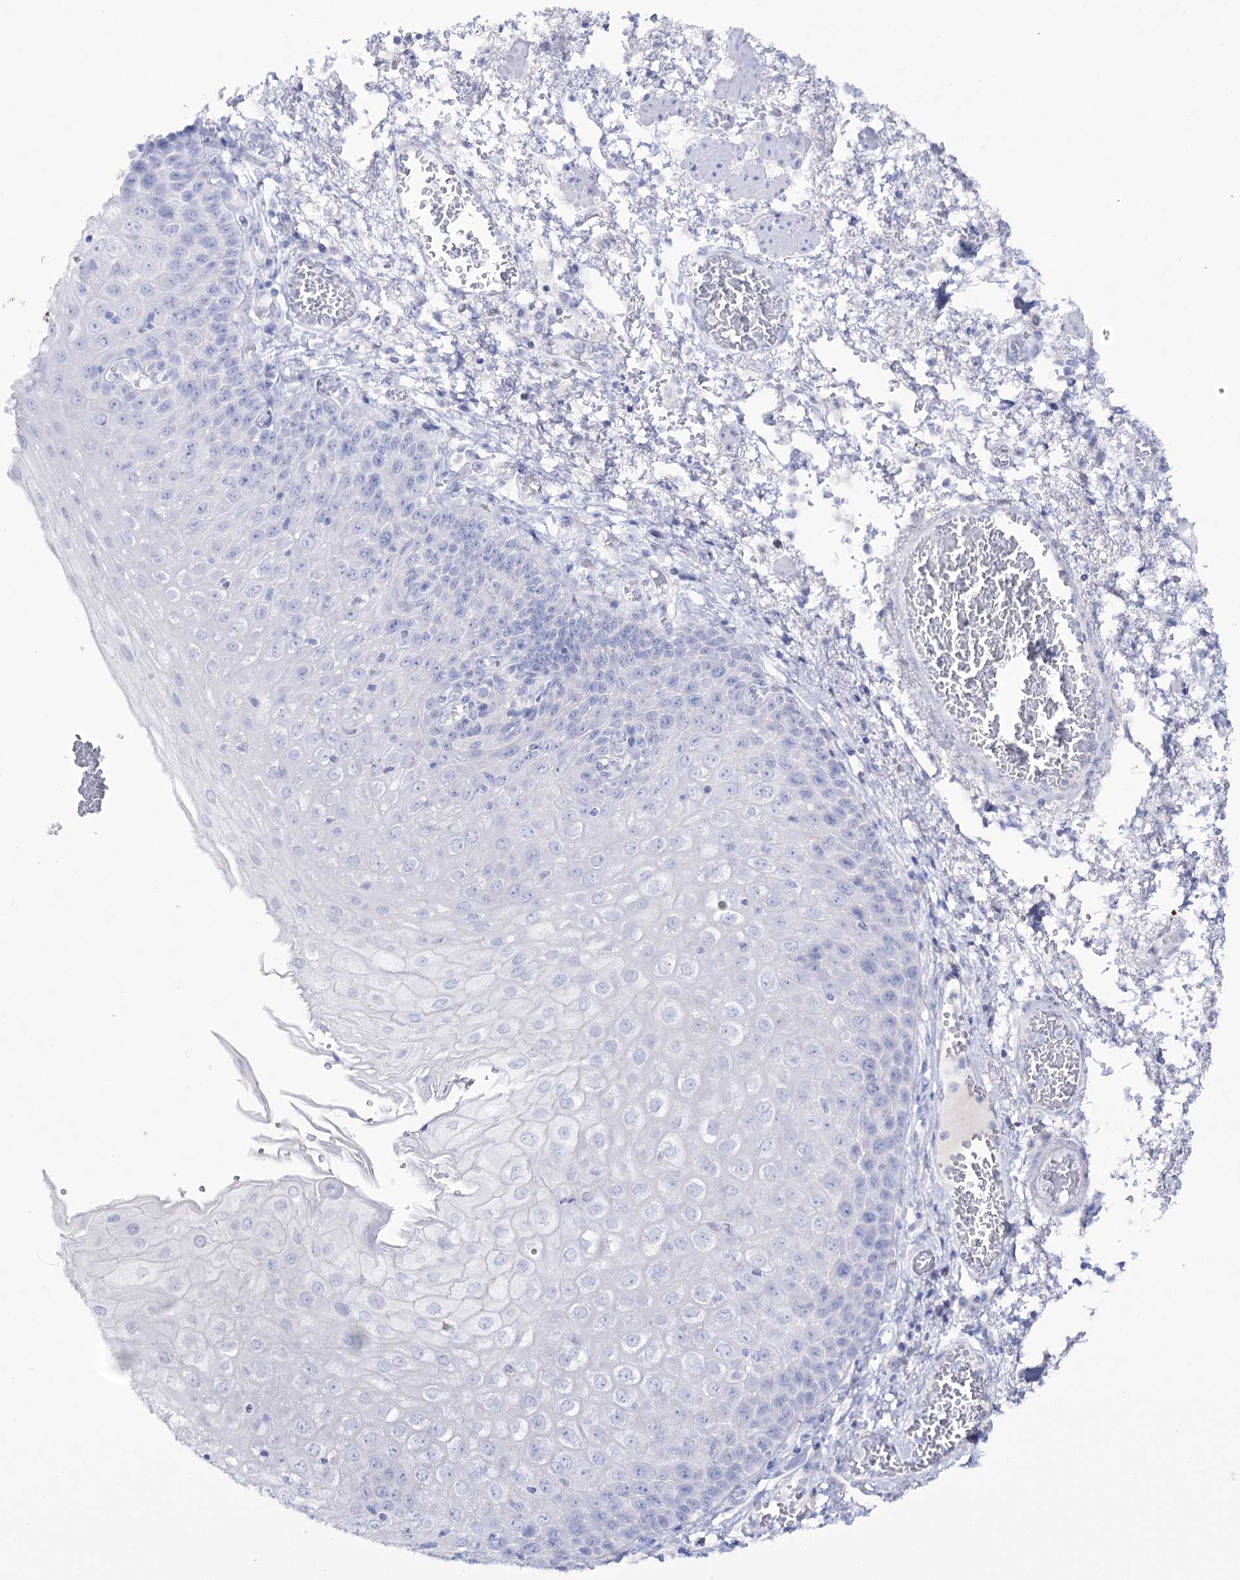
{"staining": {"intensity": "negative", "quantity": "none", "location": "none"}, "tissue": "esophagus", "cell_type": "Squamous epithelial cells", "image_type": "normal", "snomed": [{"axis": "morphology", "description": "Normal tissue, NOS"}, {"axis": "topography", "description": "Esophagus"}], "caption": "IHC histopathology image of unremarkable esophagus stained for a protein (brown), which exhibits no expression in squamous epithelial cells. The staining is performed using DAB (3,3'-diaminobenzidine) brown chromogen with nuclei counter-stained in using hematoxylin.", "gene": "NAGLU", "patient": {"sex": "male", "age": 81}}